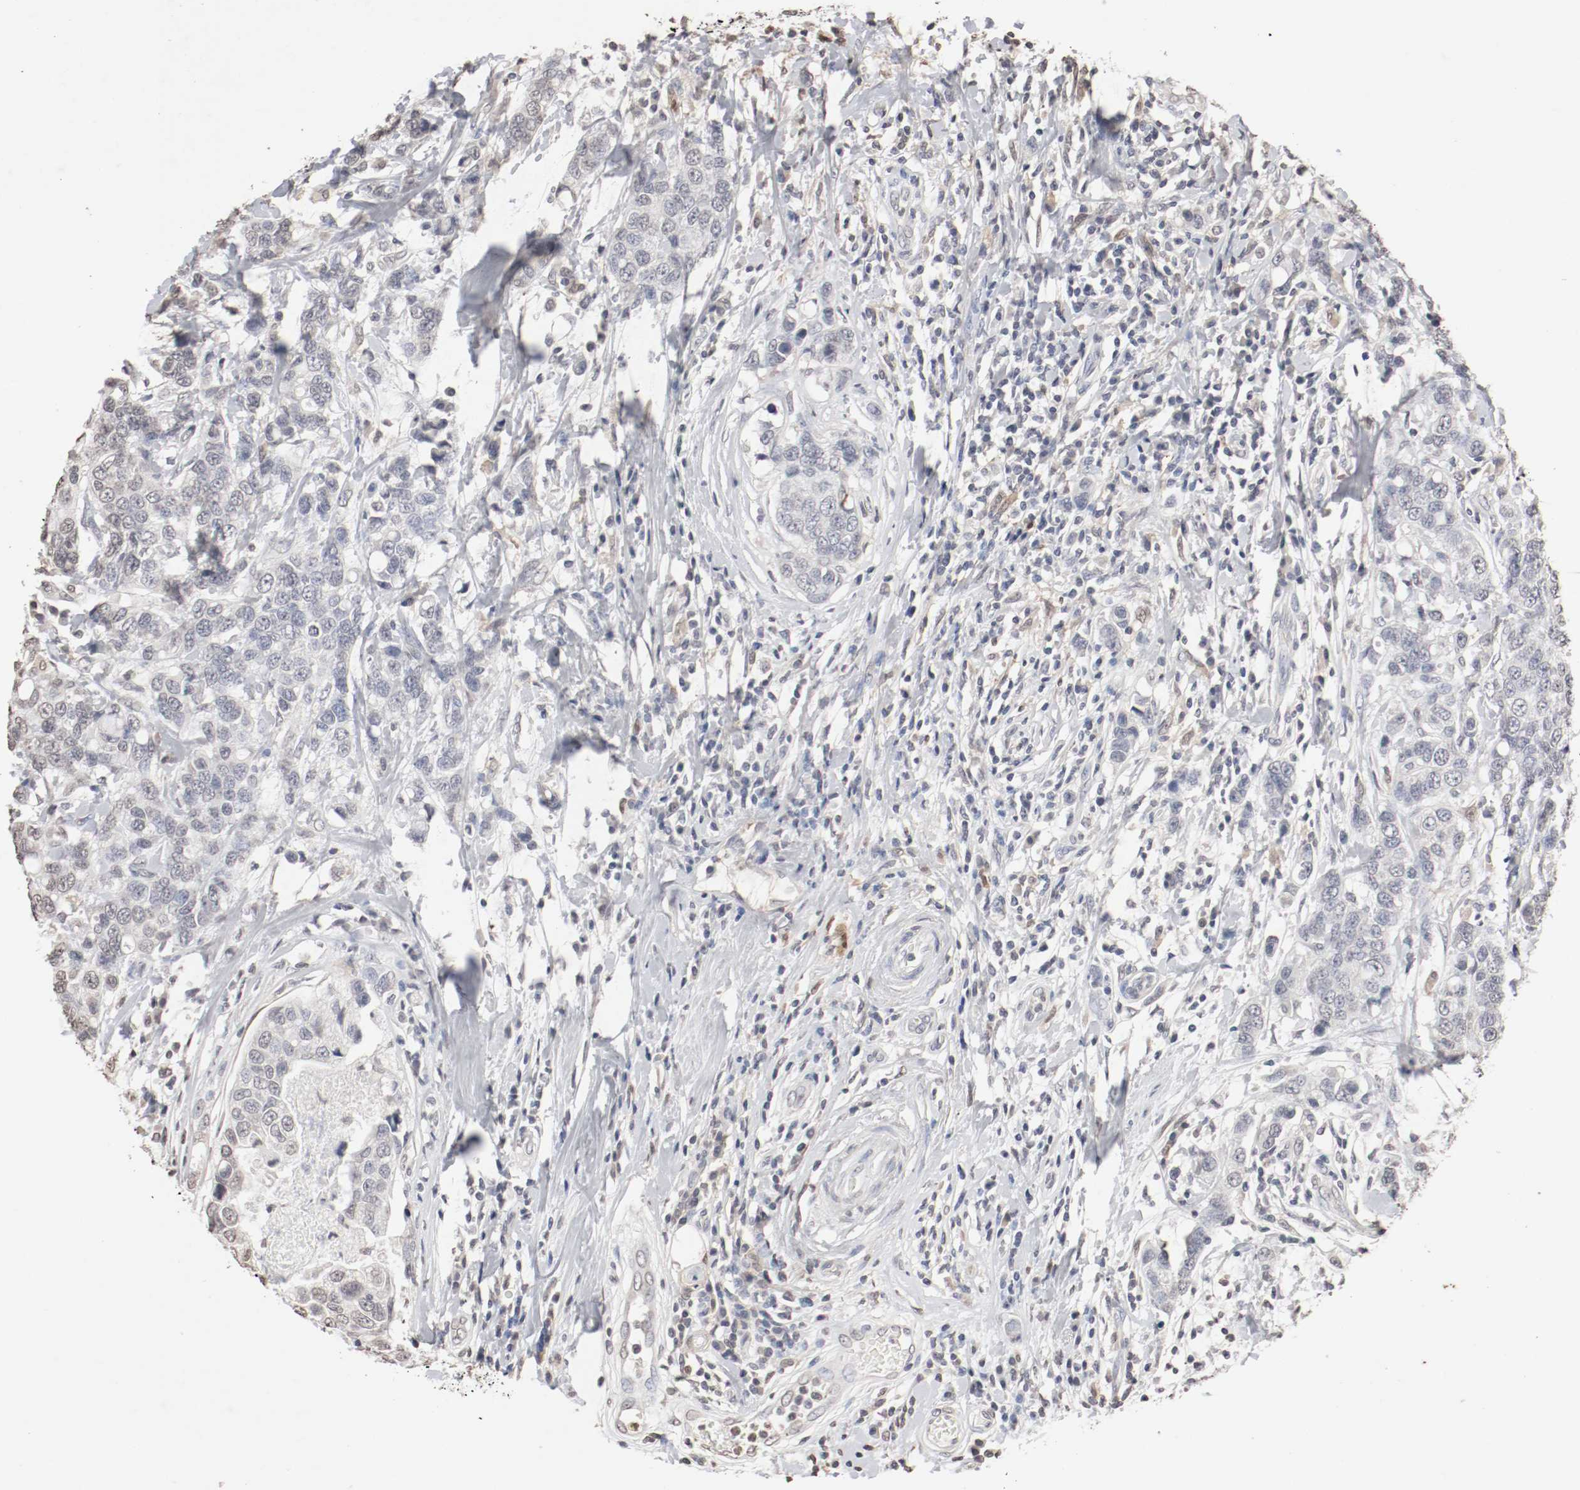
{"staining": {"intensity": "negative", "quantity": "none", "location": "none"}, "tissue": "breast cancer", "cell_type": "Tumor cells", "image_type": "cancer", "snomed": [{"axis": "morphology", "description": "Duct carcinoma"}, {"axis": "topography", "description": "Breast"}], "caption": "High magnification brightfield microscopy of infiltrating ductal carcinoma (breast) stained with DAB (3,3'-diaminobenzidine) (brown) and counterstained with hematoxylin (blue): tumor cells show no significant positivity. (Brightfield microscopy of DAB immunohistochemistry at high magnification).", "gene": "WASL", "patient": {"sex": "female", "age": 27}}